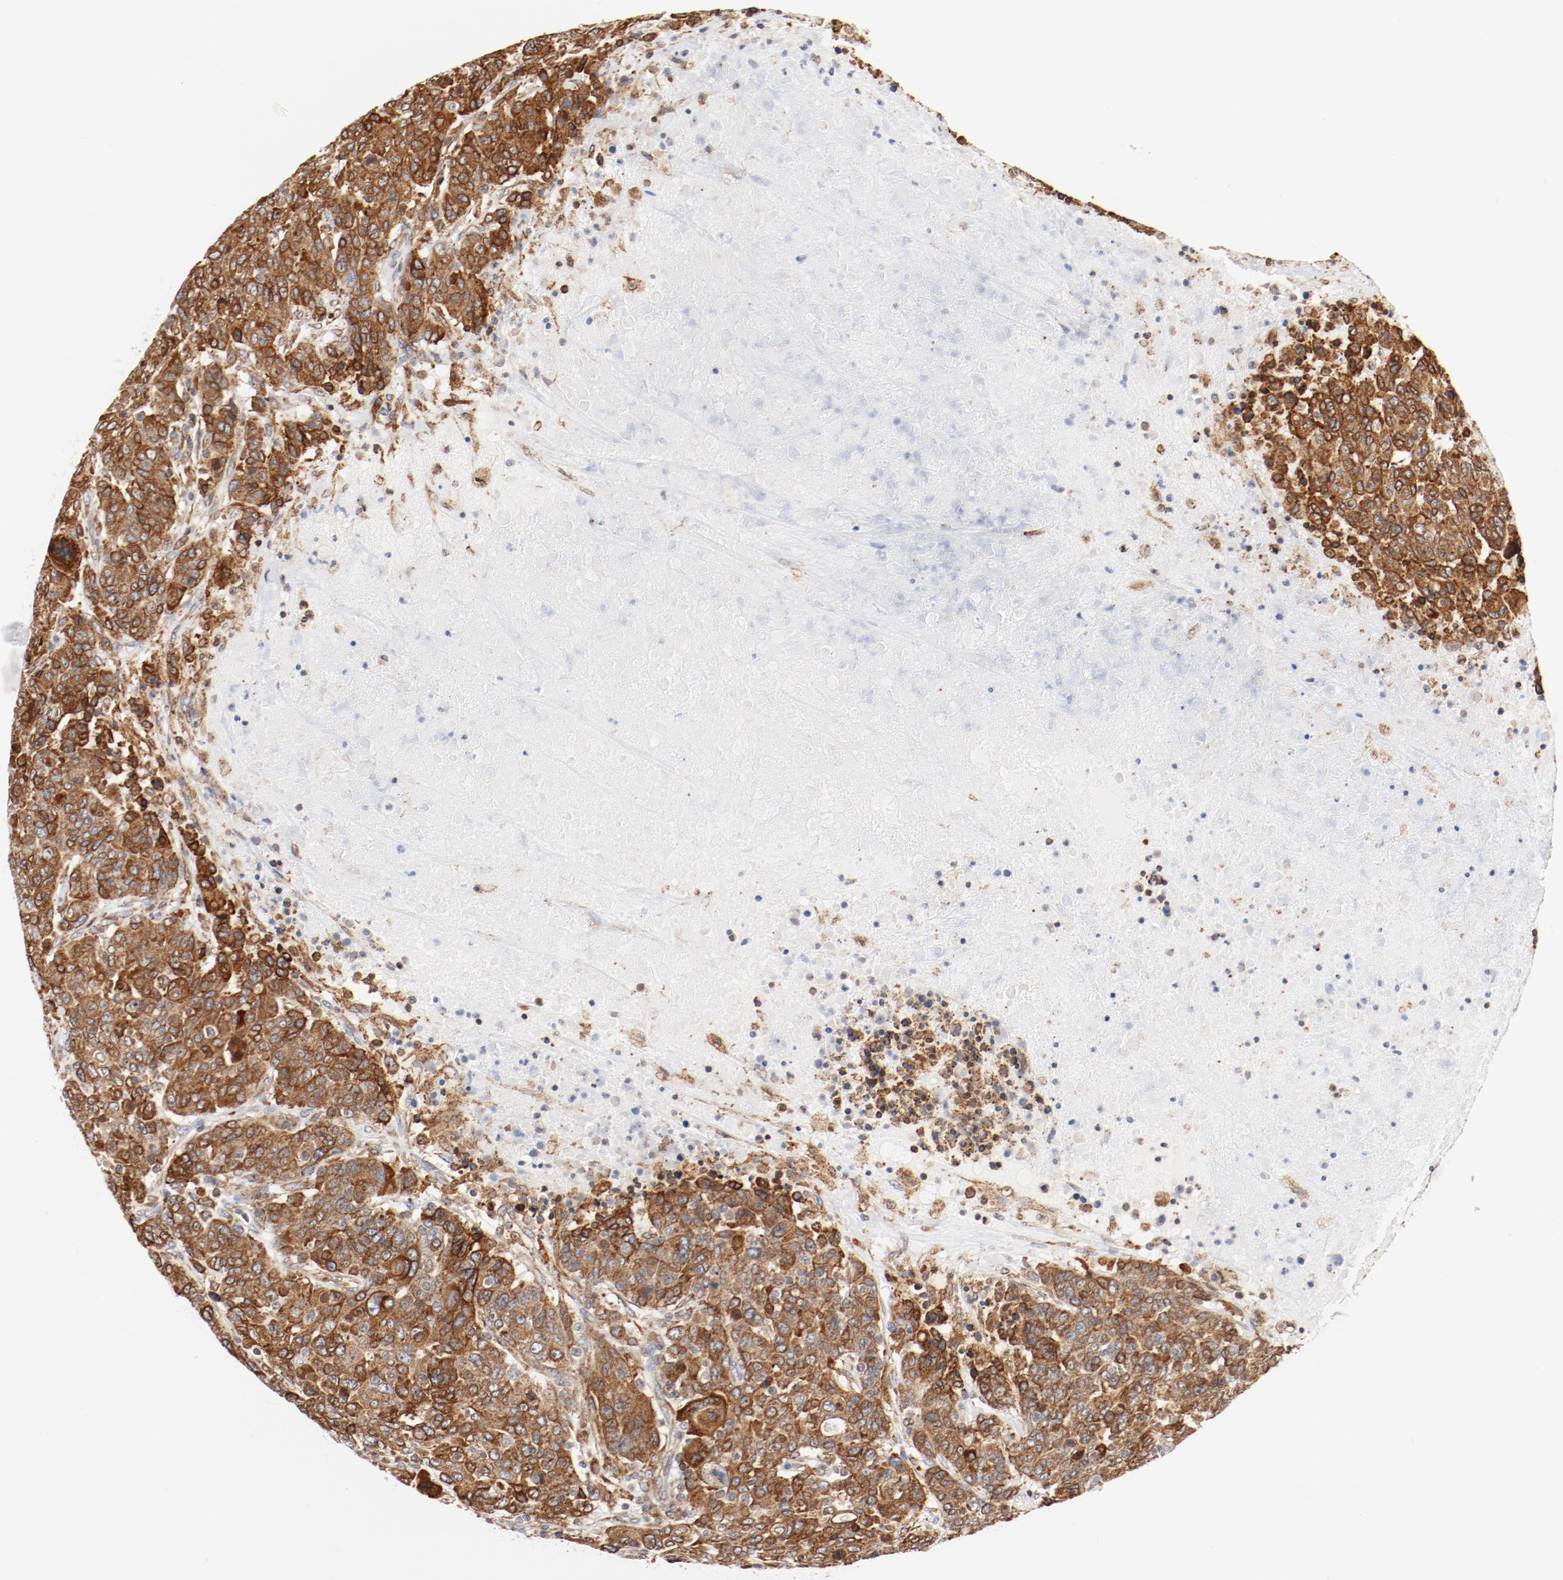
{"staining": {"intensity": "strong", "quantity": ">75%", "location": "cytoplasmic/membranous"}, "tissue": "breast cancer", "cell_type": "Tumor cells", "image_type": "cancer", "snomed": [{"axis": "morphology", "description": "Duct carcinoma"}, {"axis": "topography", "description": "Breast"}], "caption": "Breast cancer (infiltrating ductal carcinoma) tissue reveals strong cytoplasmic/membranous positivity in approximately >75% of tumor cells", "gene": "PDPK1", "patient": {"sex": "female", "age": 37}}